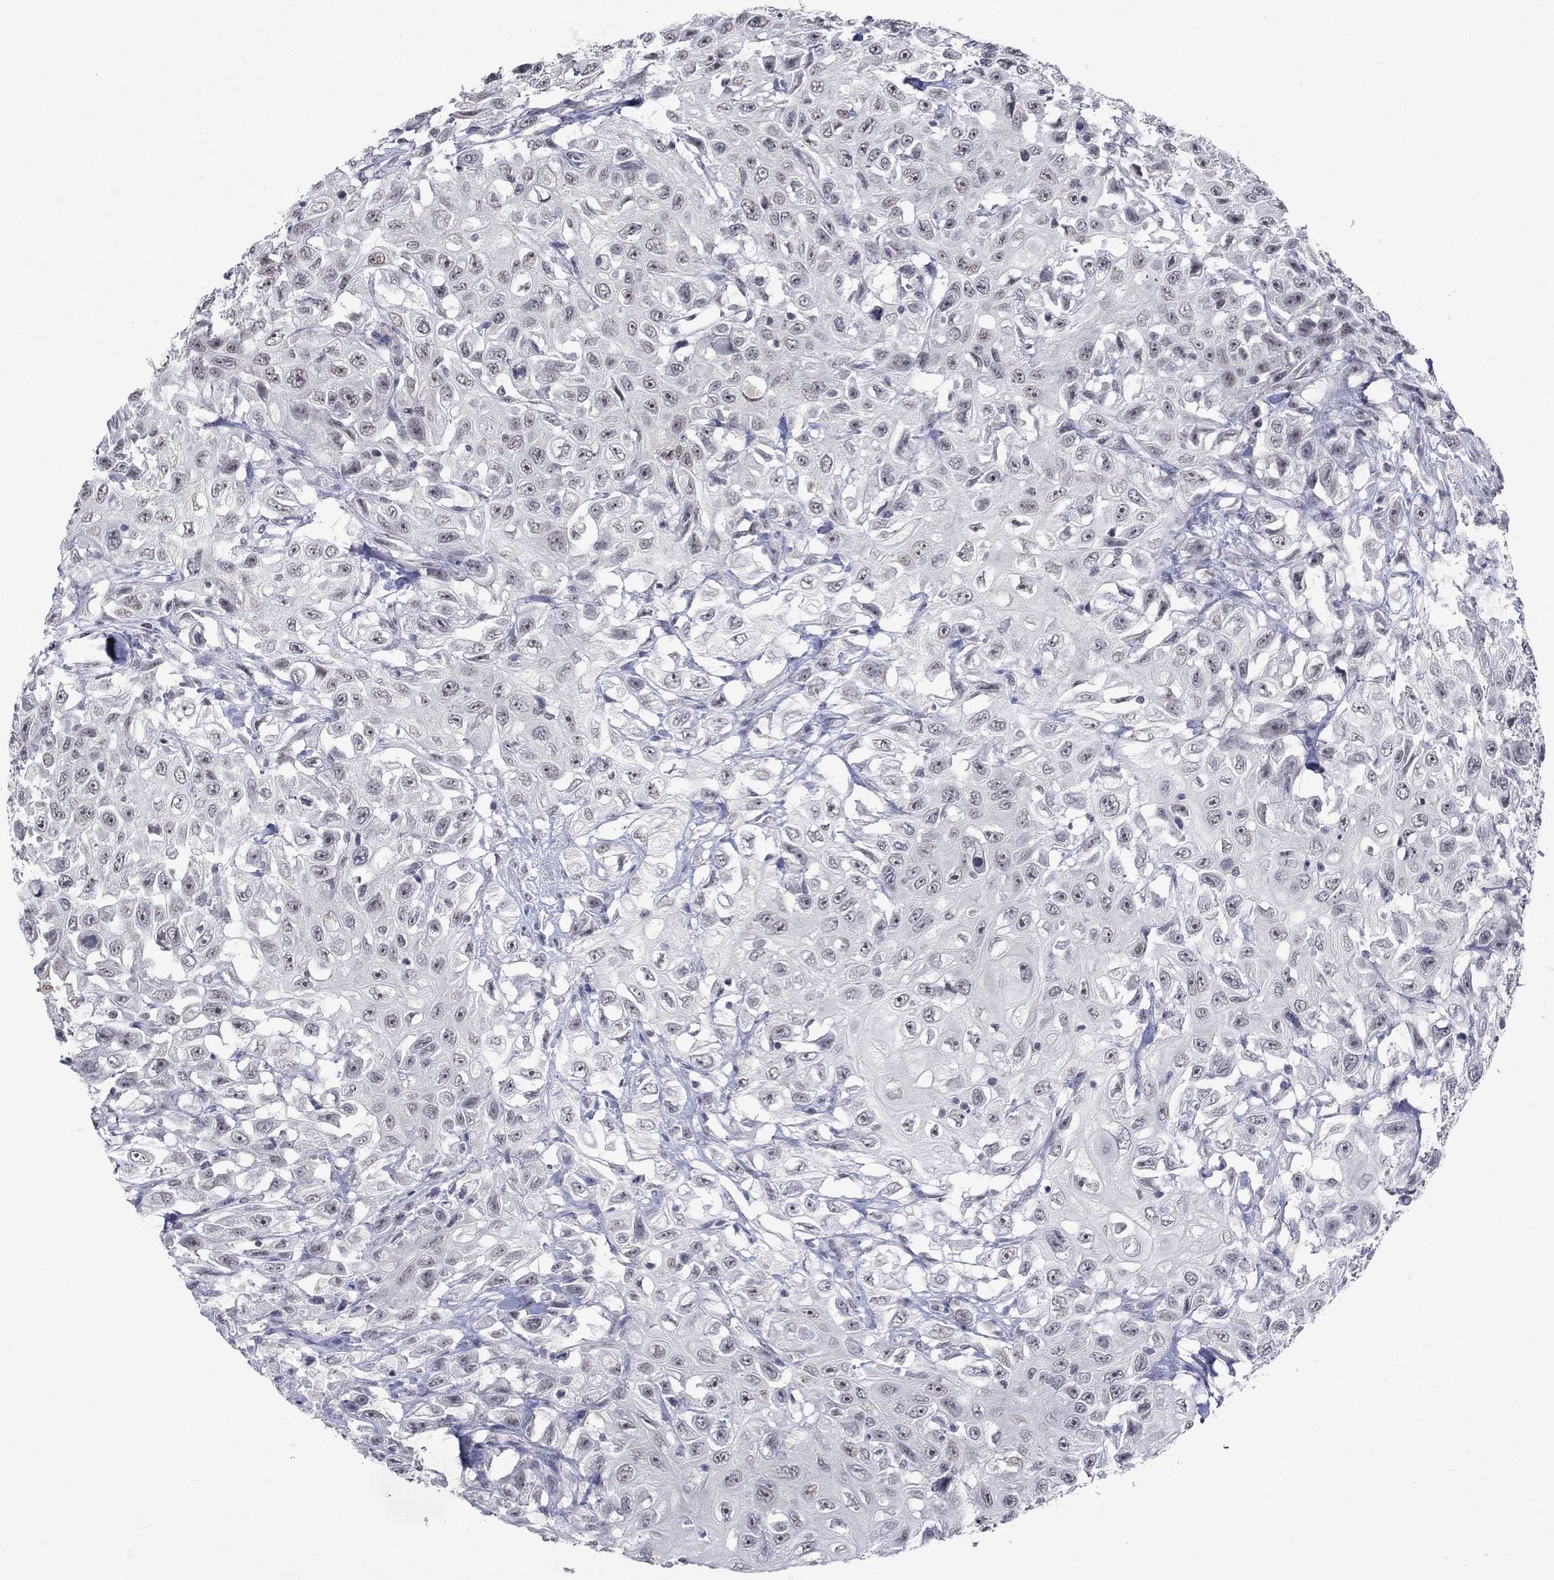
{"staining": {"intensity": "negative", "quantity": "none", "location": "none"}, "tissue": "urothelial cancer", "cell_type": "Tumor cells", "image_type": "cancer", "snomed": [{"axis": "morphology", "description": "Urothelial carcinoma, High grade"}, {"axis": "topography", "description": "Urinary bladder"}], "caption": "This is a image of immunohistochemistry staining of urothelial carcinoma (high-grade), which shows no positivity in tumor cells. (DAB IHC, high magnification).", "gene": "TMEM143", "patient": {"sex": "female", "age": 56}}